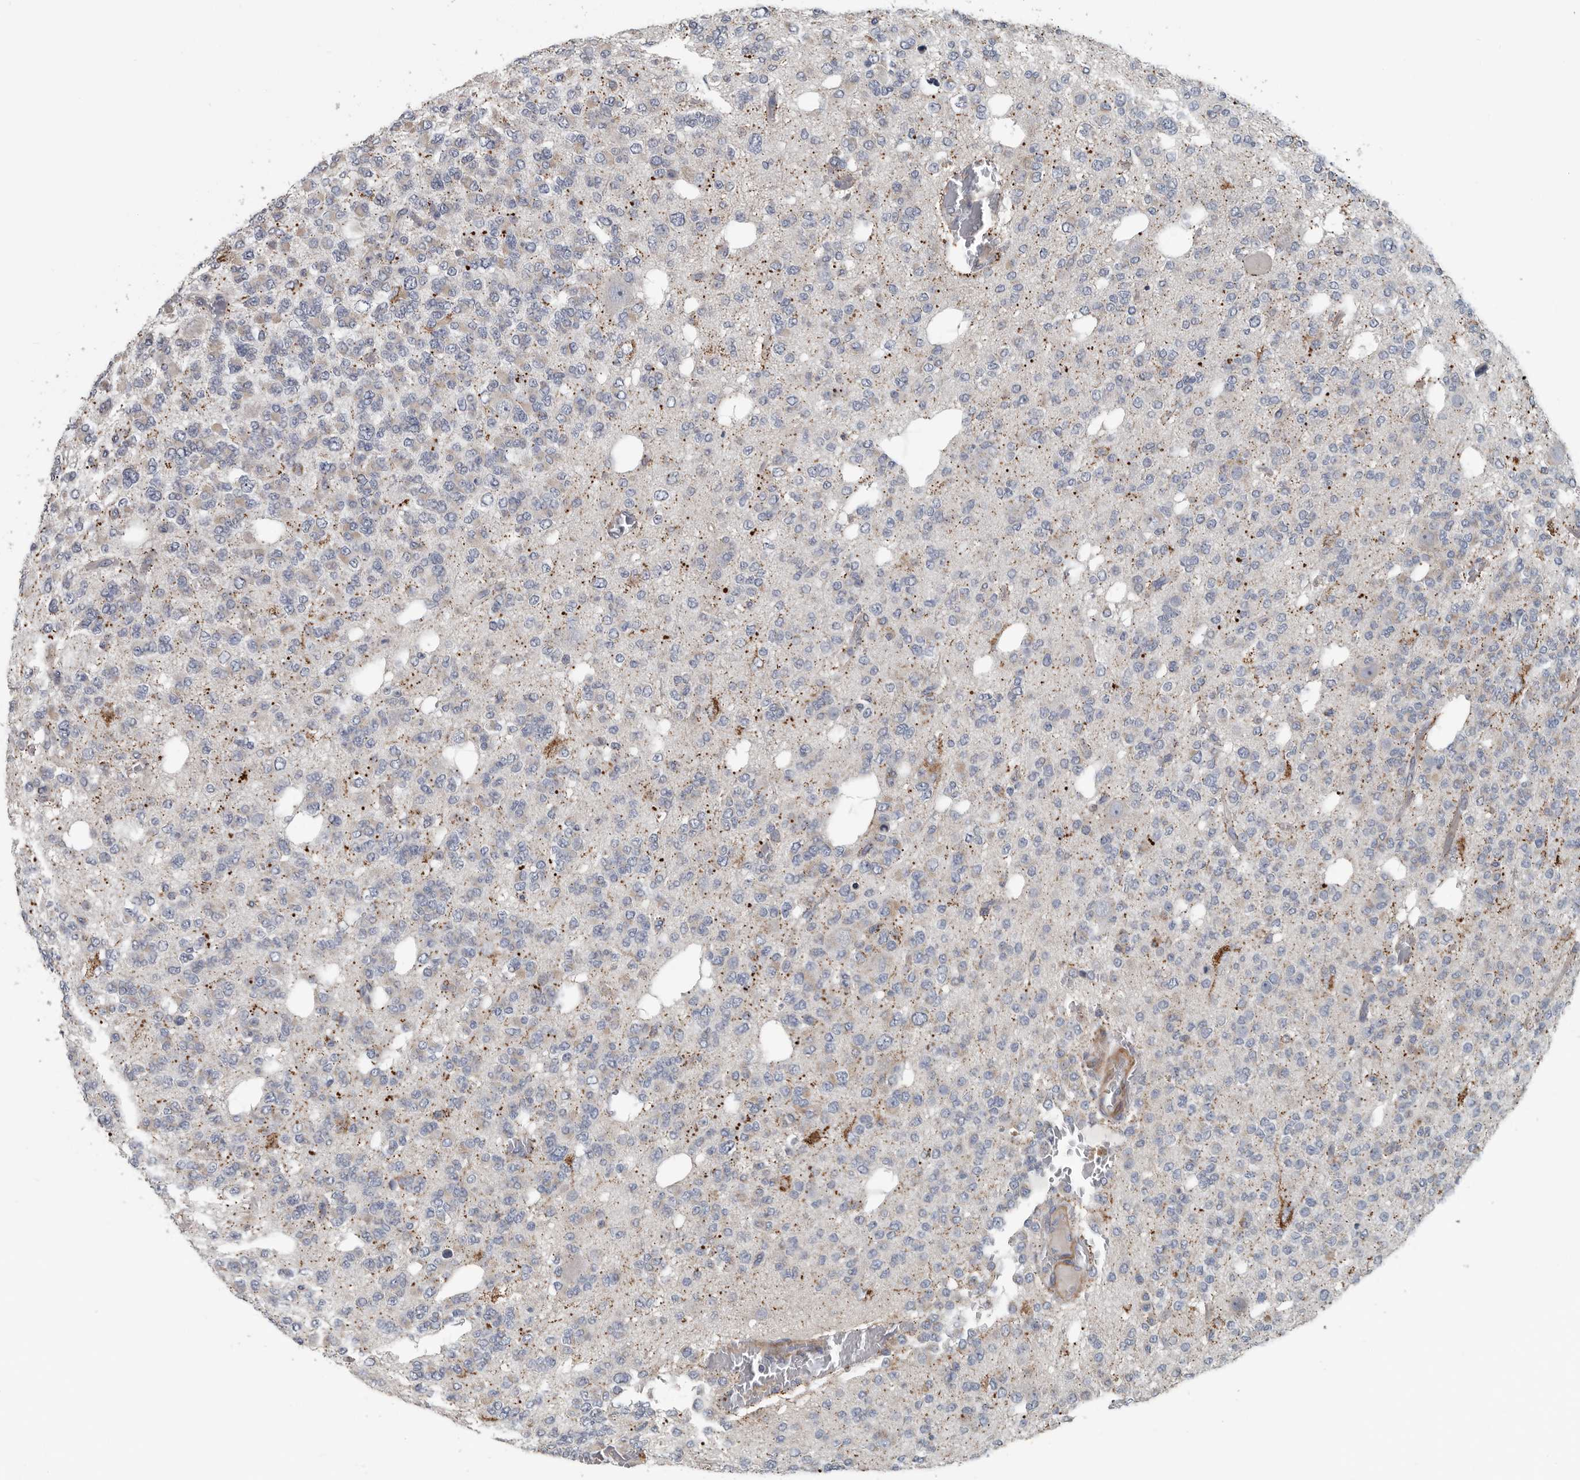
{"staining": {"intensity": "weak", "quantity": "<25%", "location": "cytoplasmic/membranous"}, "tissue": "glioma", "cell_type": "Tumor cells", "image_type": "cancer", "snomed": [{"axis": "morphology", "description": "Glioma, malignant, Low grade"}, {"axis": "topography", "description": "Brain"}], "caption": "DAB immunohistochemical staining of low-grade glioma (malignant) demonstrates no significant staining in tumor cells.", "gene": "DPY19L4", "patient": {"sex": "male", "age": 38}}